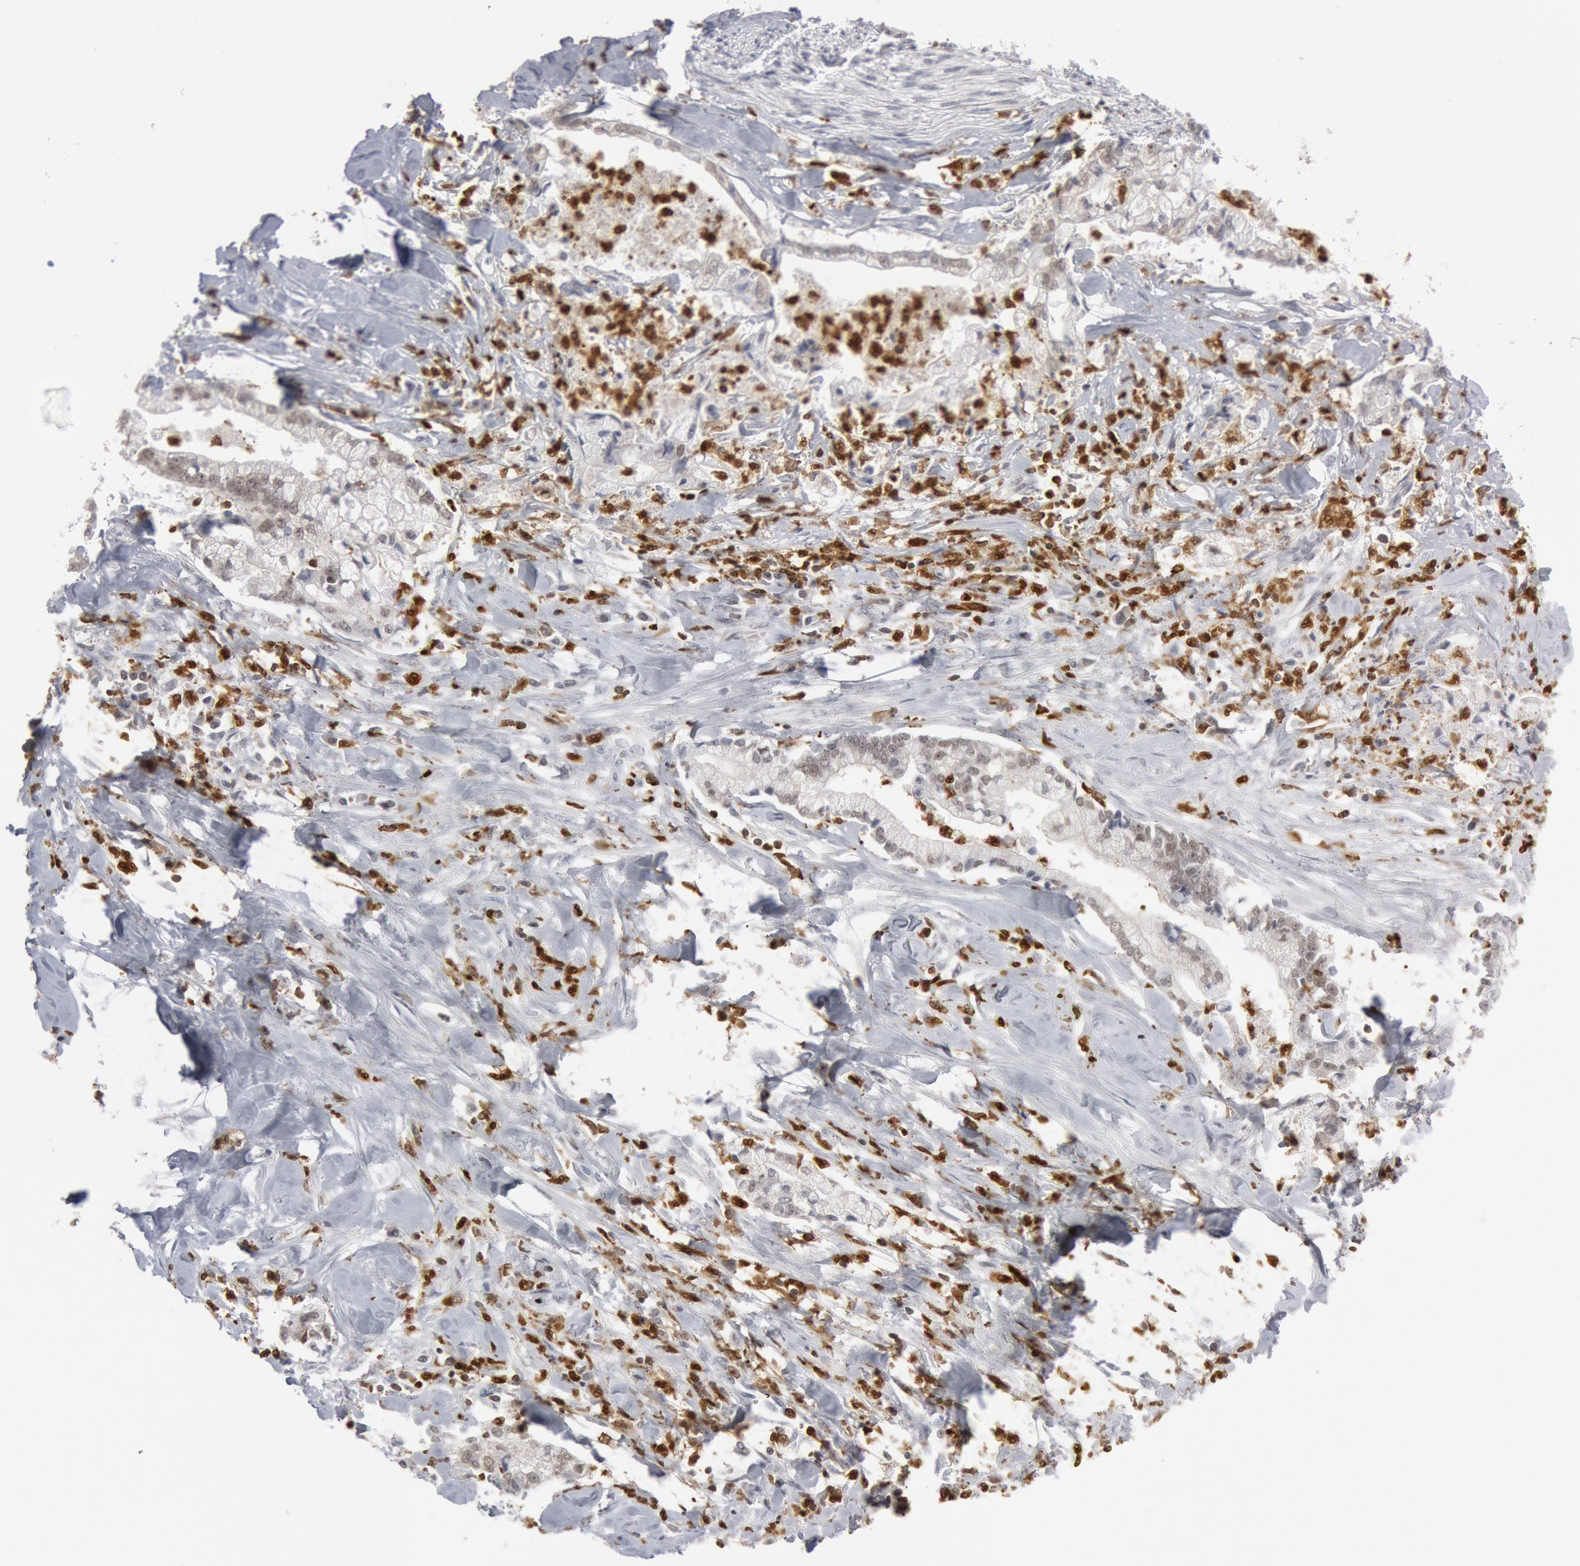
{"staining": {"intensity": "weak", "quantity": "25%-75%", "location": "nuclear"}, "tissue": "liver cancer", "cell_type": "Tumor cells", "image_type": "cancer", "snomed": [{"axis": "morphology", "description": "Cholangiocarcinoma"}, {"axis": "topography", "description": "Liver"}], "caption": "High-magnification brightfield microscopy of cholangiocarcinoma (liver) stained with DAB (3,3'-diaminobenzidine) (brown) and counterstained with hematoxylin (blue). tumor cells exhibit weak nuclear staining is seen in approximately25%-75% of cells.", "gene": "PTPN6", "patient": {"sex": "male", "age": 57}}